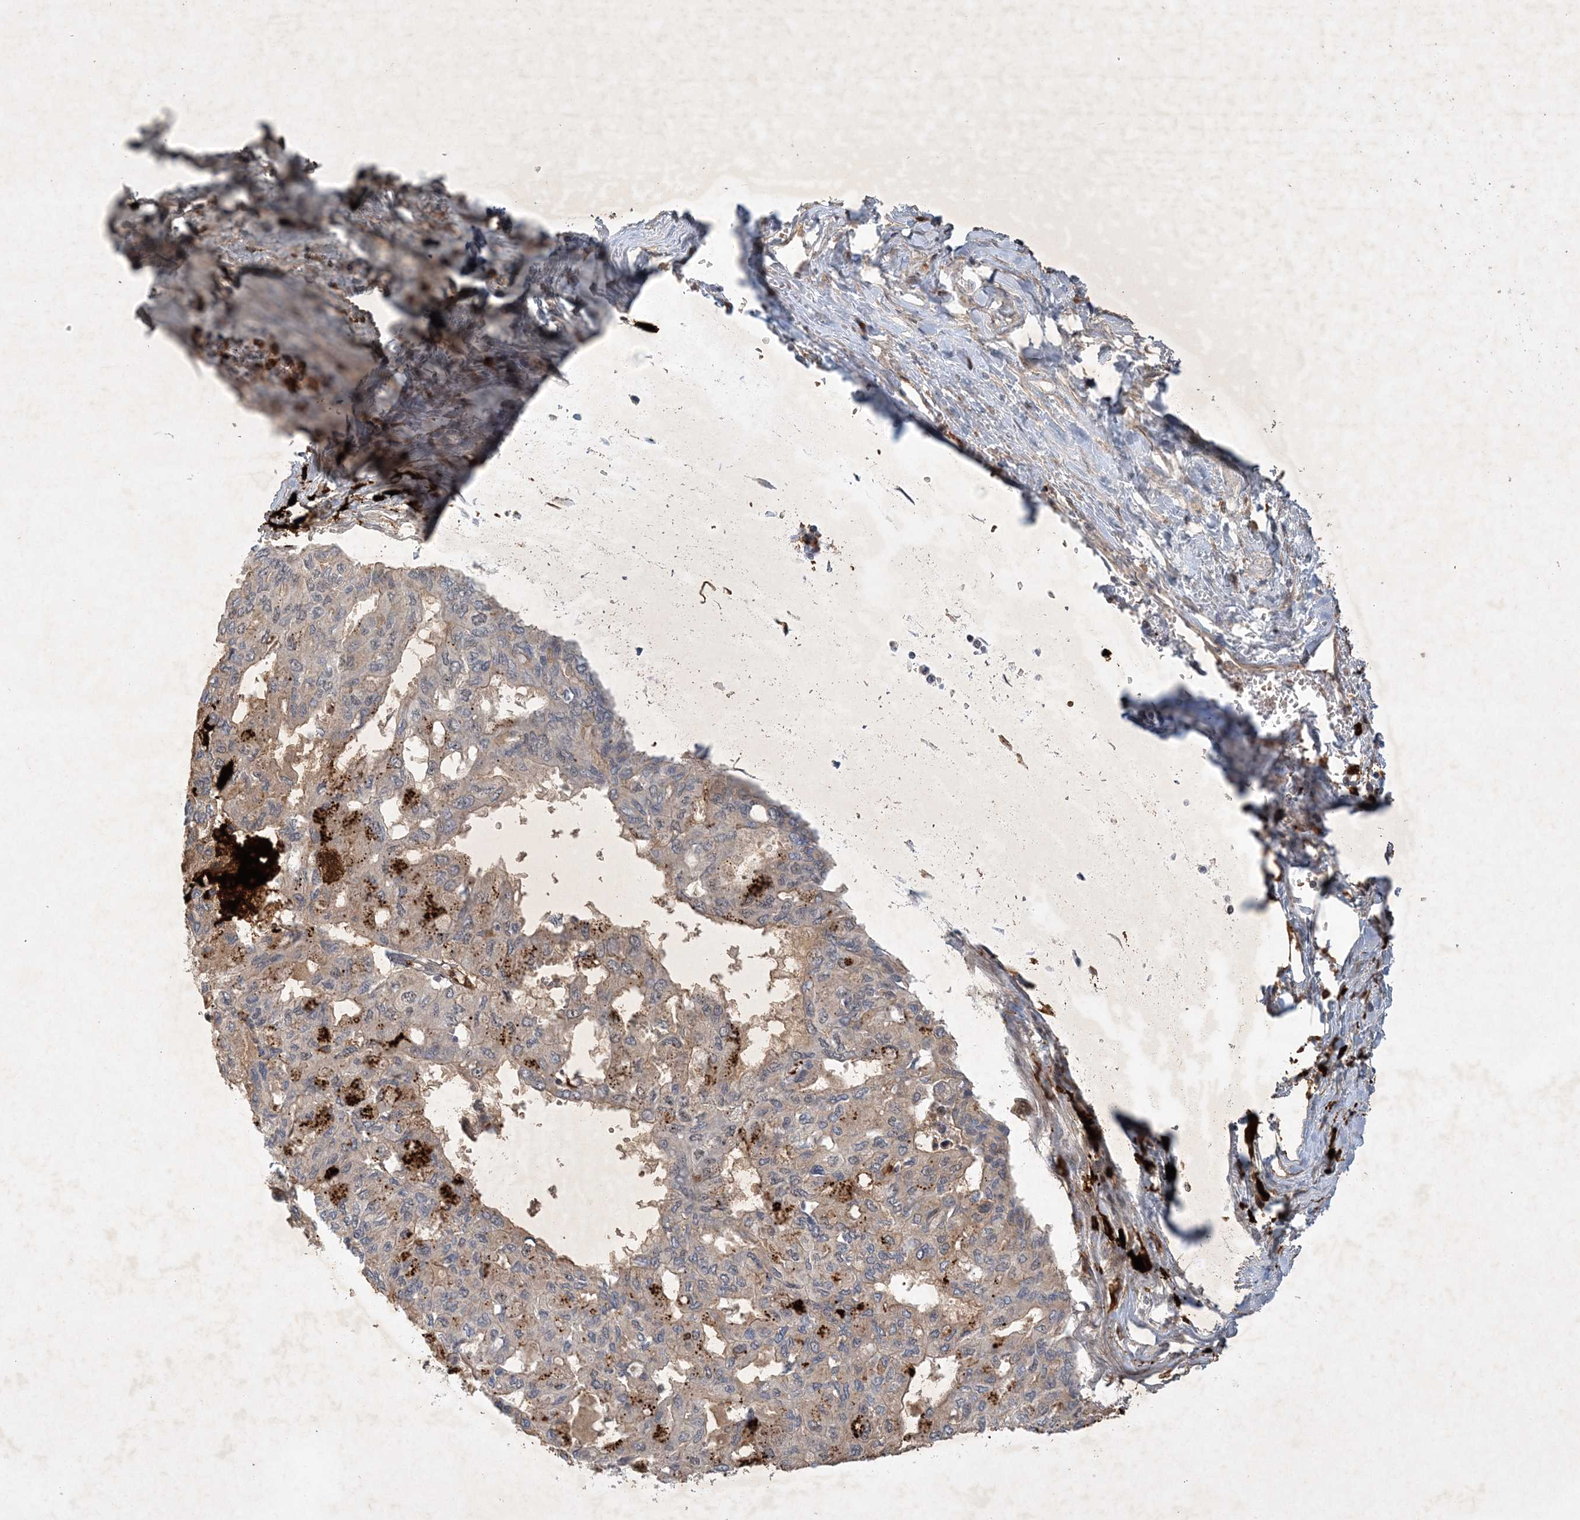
{"staining": {"intensity": "weak", "quantity": "25%-75%", "location": "cytoplasmic/membranous"}, "tissue": "pancreatic cancer", "cell_type": "Tumor cells", "image_type": "cancer", "snomed": [{"axis": "morphology", "description": "Adenocarcinoma, NOS"}, {"axis": "topography", "description": "Pancreas"}], "caption": "This histopathology image exhibits IHC staining of pancreatic cancer, with low weak cytoplasmic/membranous staining in about 25%-75% of tumor cells.", "gene": "THG1L", "patient": {"sex": "male", "age": 51}}